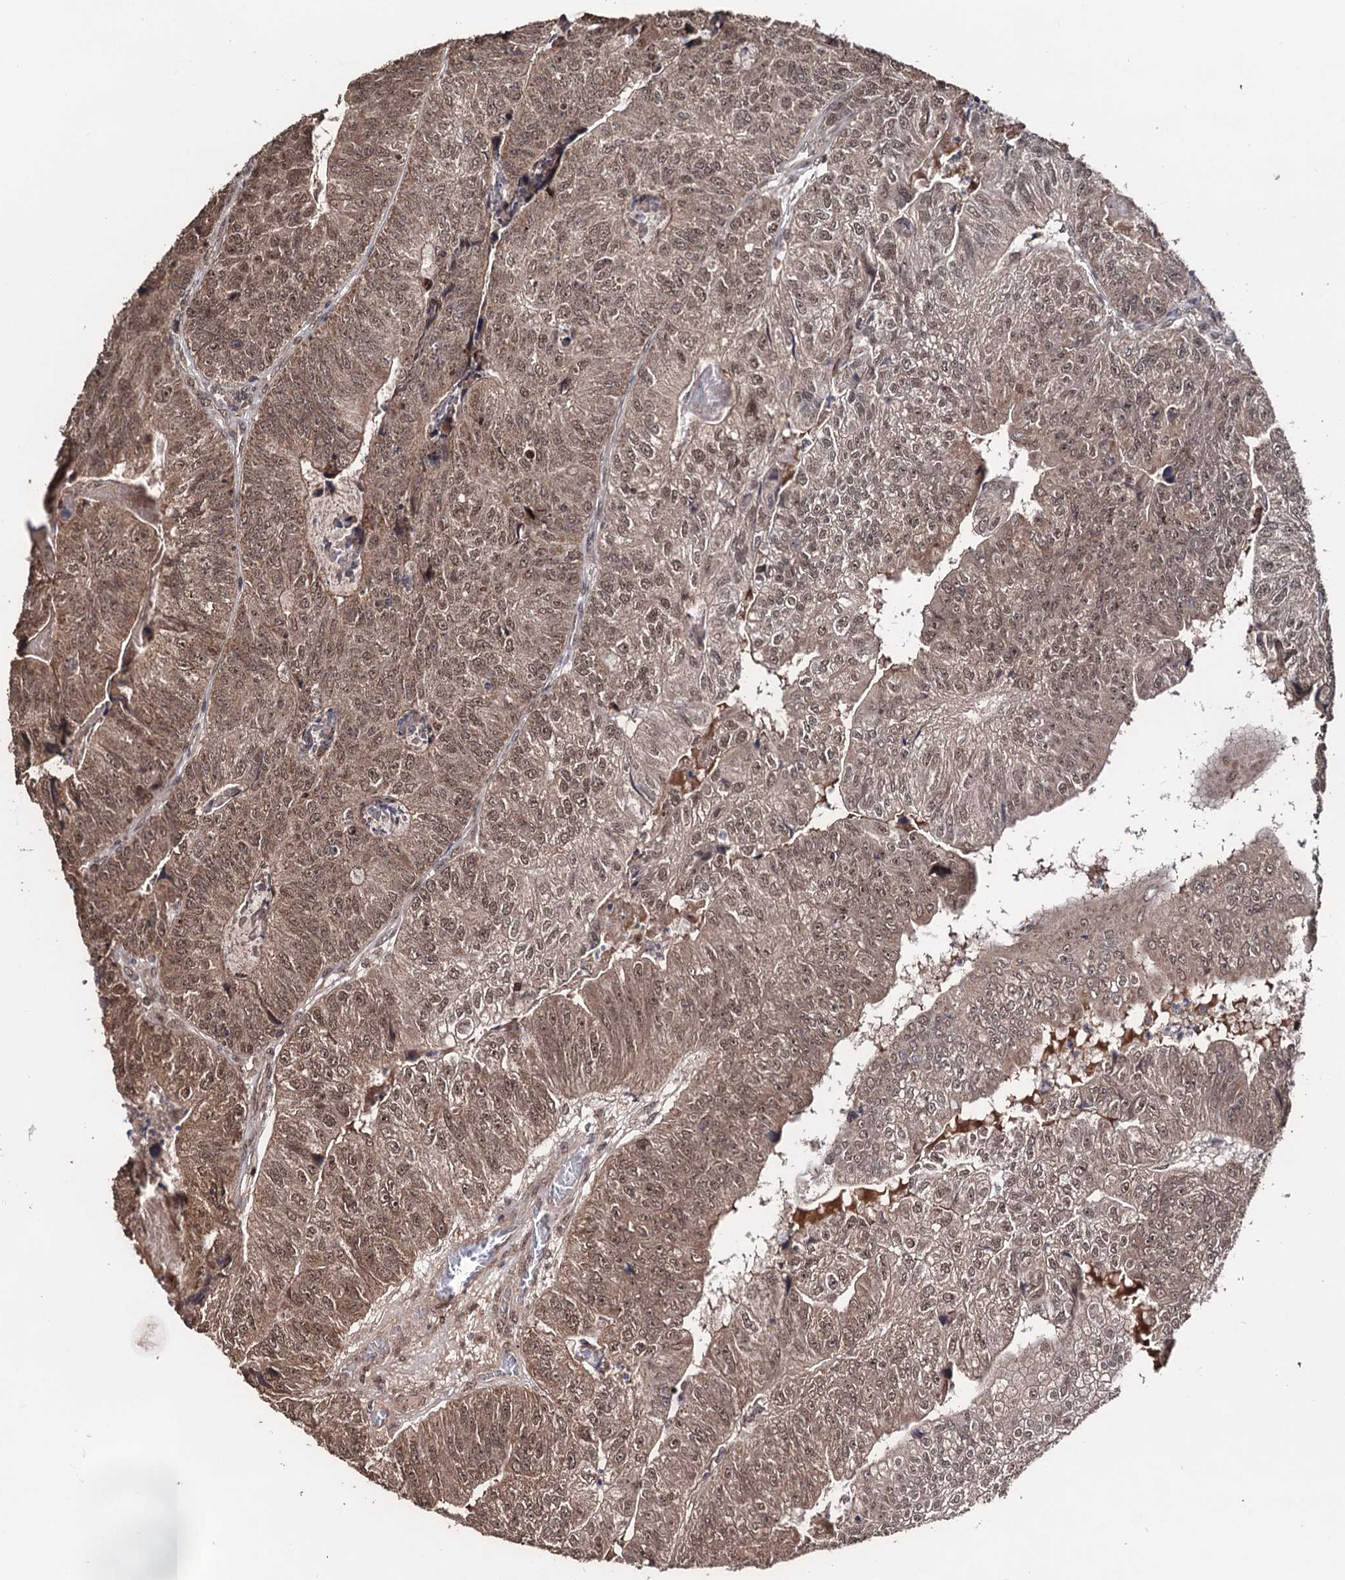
{"staining": {"intensity": "moderate", "quantity": ">75%", "location": "cytoplasmic/membranous,nuclear"}, "tissue": "colorectal cancer", "cell_type": "Tumor cells", "image_type": "cancer", "snomed": [{"axis": "morphology", "description": "Adenocarcinoma, NOS"}, {"axis": "topography", "description": "Colon"}], "caption": "This image exhibits IHC staining of human colorectal cancer, with medium moderate cytoplasmic/membranous and nuclear expression in about >75% of tumor cells.", "gene": "KLF5", "patient": {"sex": "female", "age": 67}}